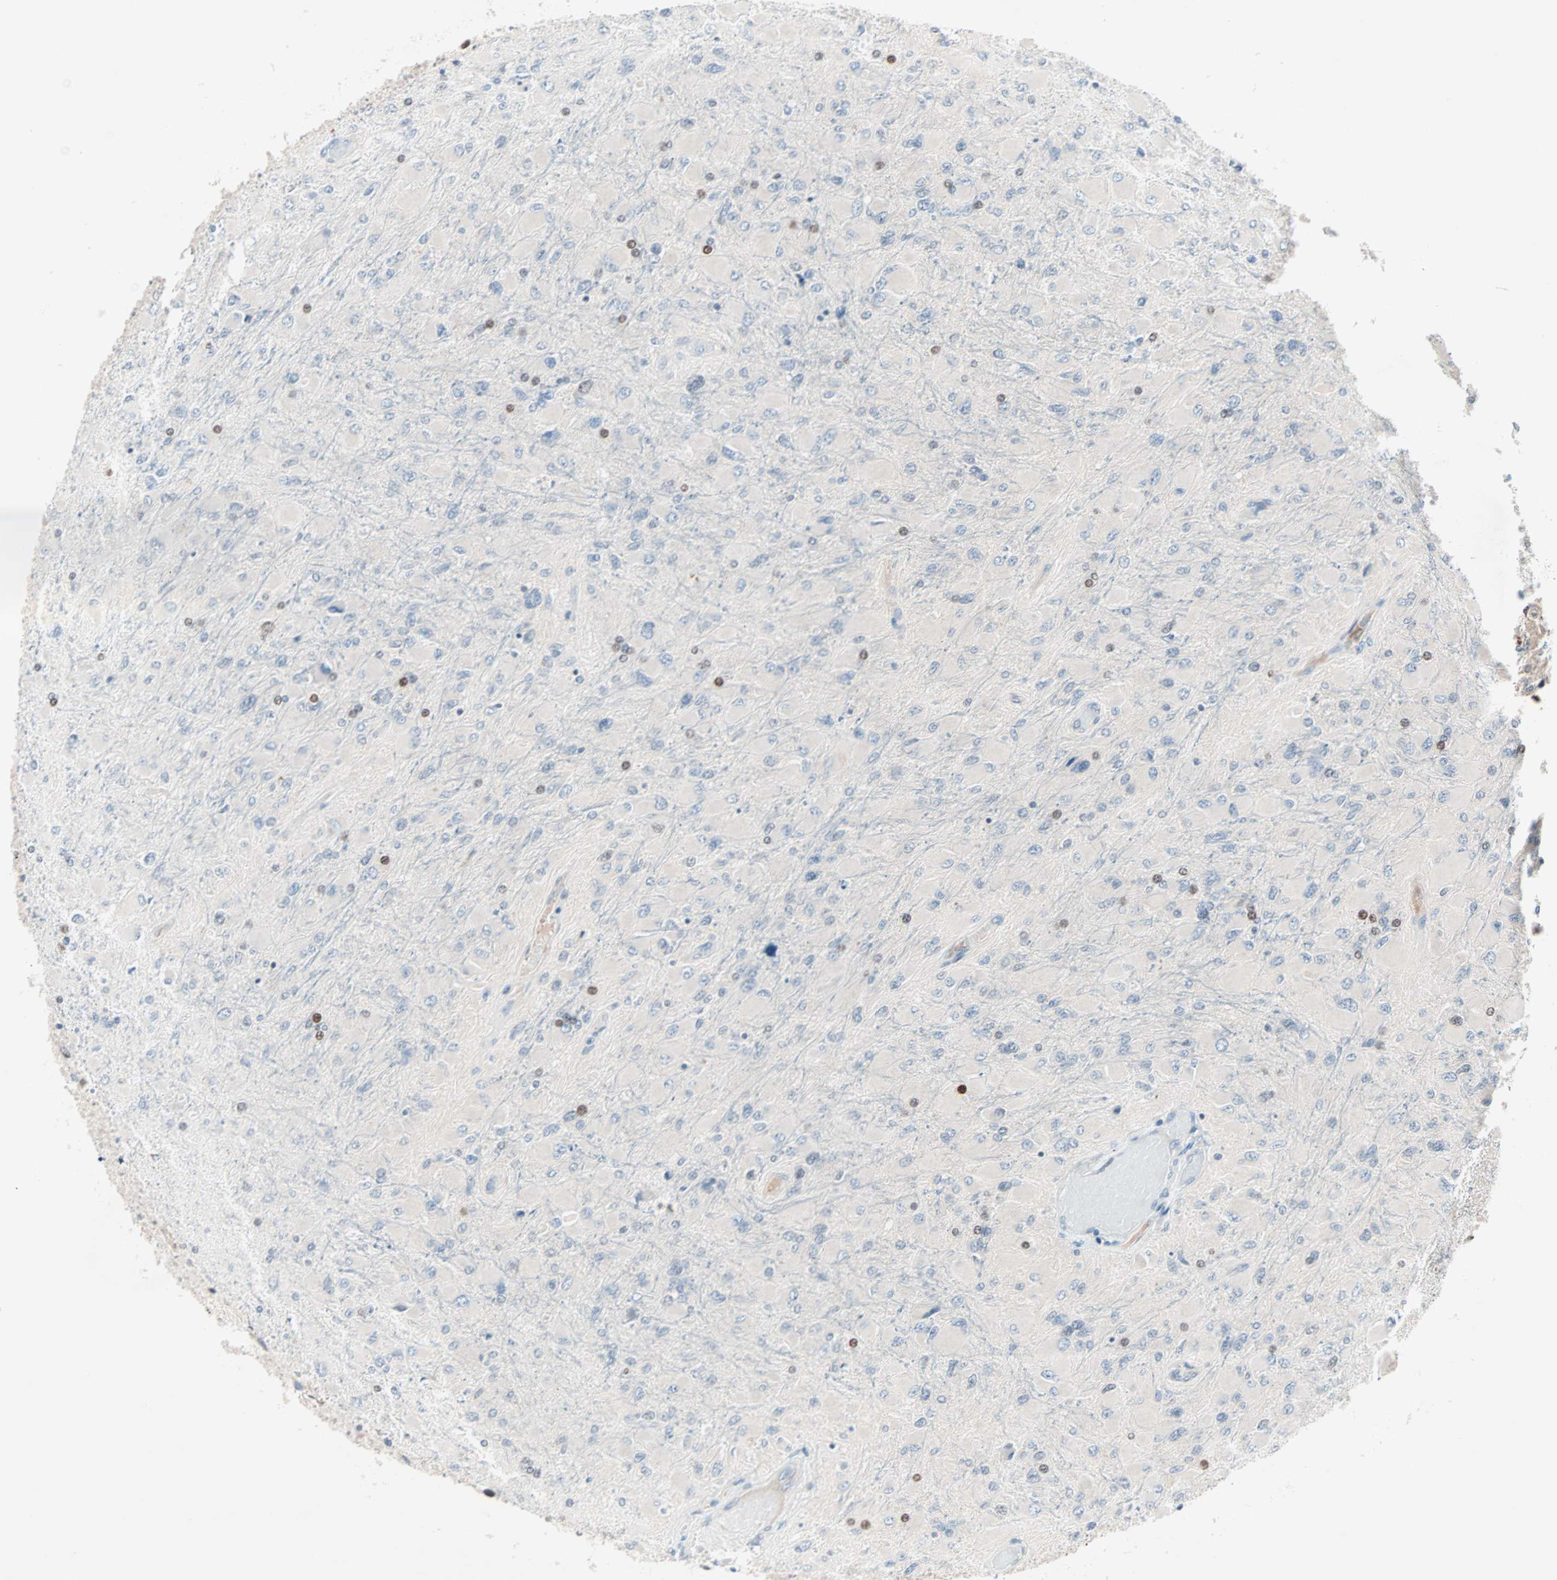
{"staining": {"intensity": "moderate", "quantity": "<25%", "location": "nuclear"}, "tissue": "glioma", "cell_type": "Tumor cells", "image_type": "cancer", "snomed": [{"axis": "morphology", "description": "Glioma, malignant, High grade"}, {"axis": "topography", "description": "Cerebral cortex"}], "caption": "This is a micrograph of immunohistochemistry (IHC) staining of glioma, which shows moderate positivity in the nuclear of tumor cells.", "gene": "CCNE2", "patient": {"sex": "female", "age": 36}}